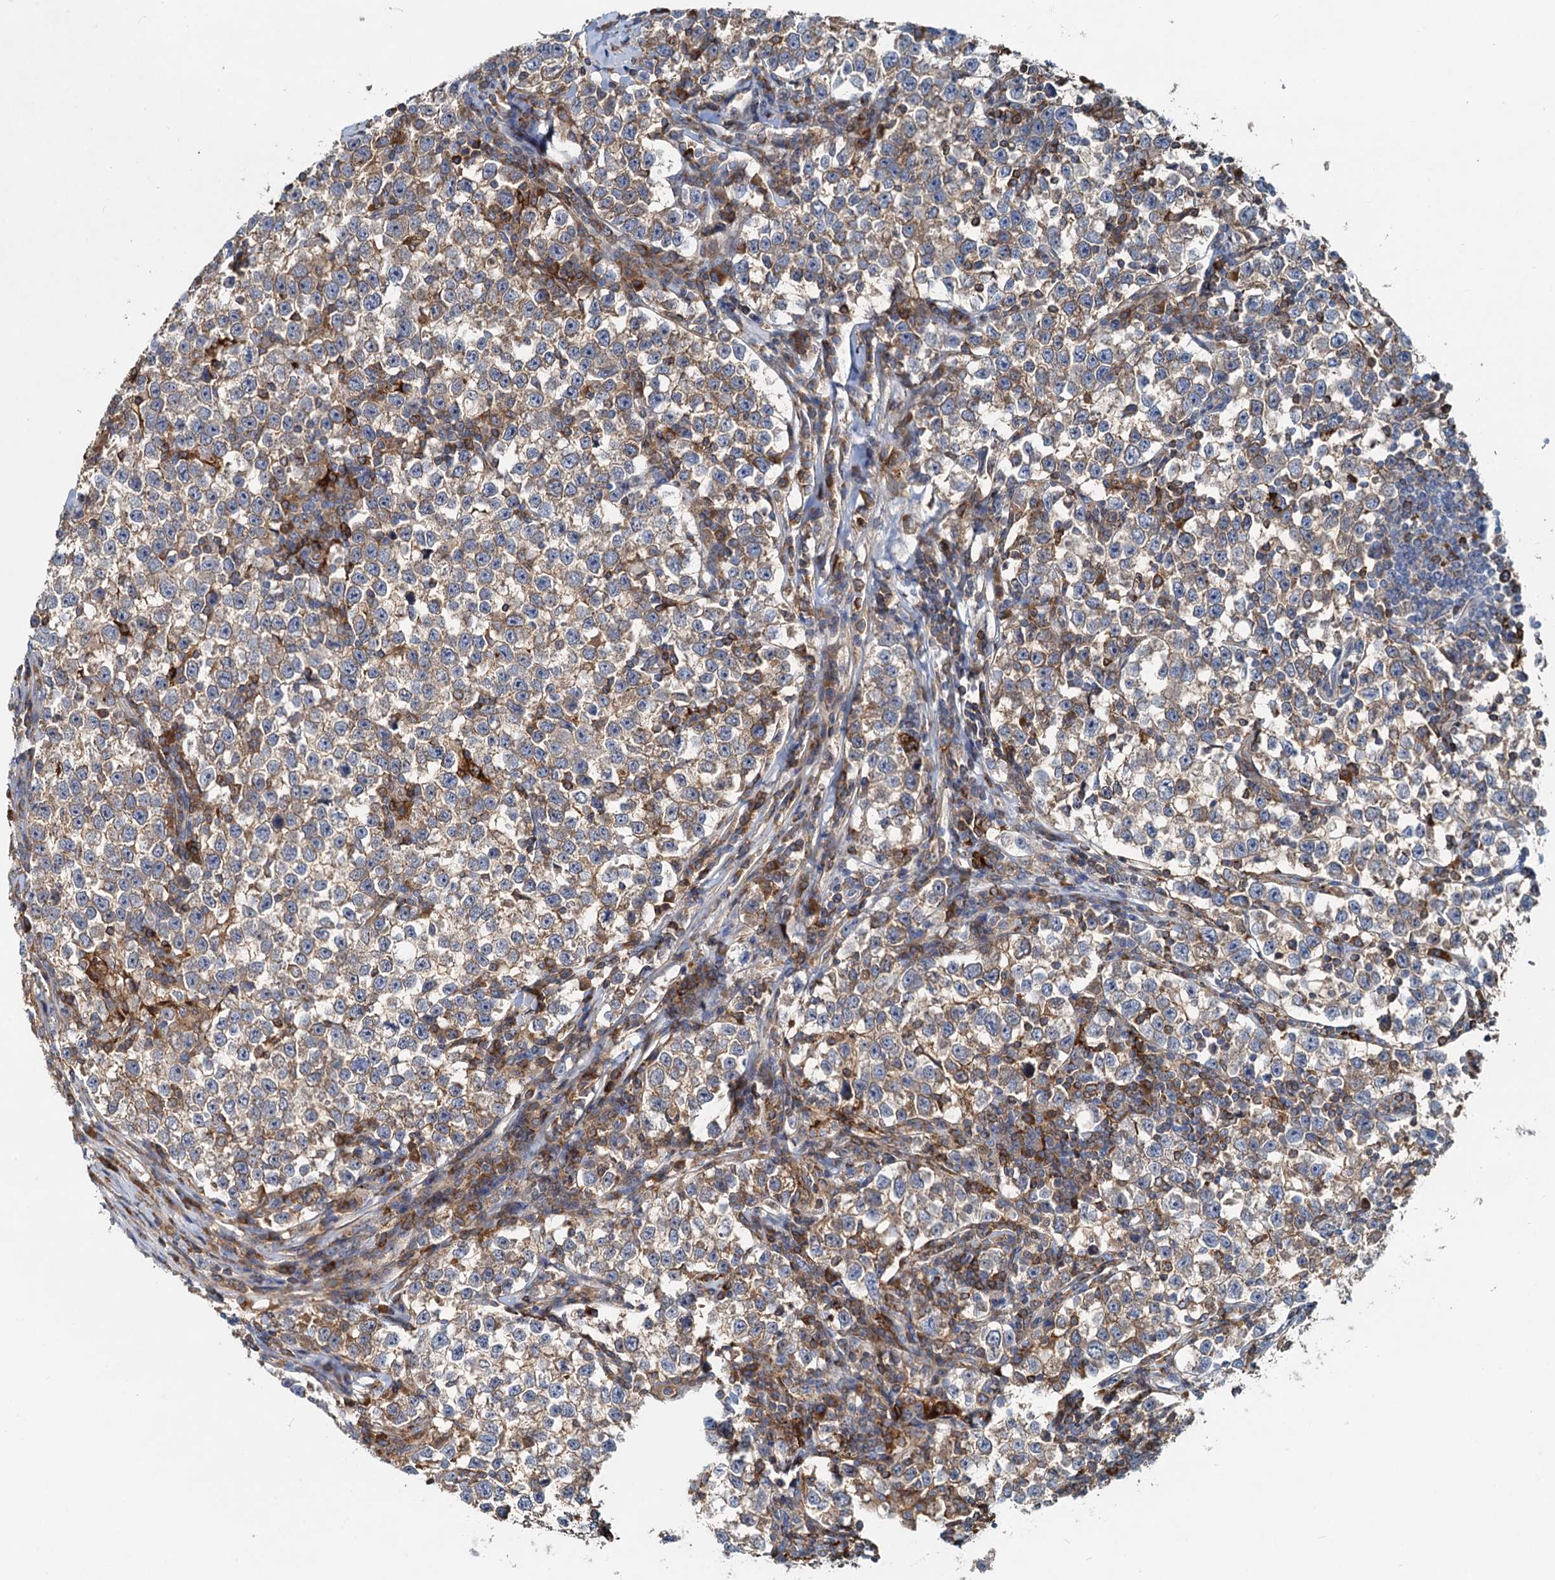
{"staining": {"intensity": "weak", "quantity": ">75%", "location": "cytoplasmic/membranous"}, "tissue": "testis cancer", "cell_type": "Tumor cells", "image_type": "cancer", "snomed": [{"axis": "morphology", "description": "Normal tissue, NOS"}, {"axis": "morphology", "description": "Seminoma, NOS"}, {"axis": "topography", "description": "Testis"}], "caption": "Immunohistochemistry (IHC) staining of testis seminoma, which exhibits low levels of weak cytoplasmic/membranous staining in about >75% of tumor cells indicating weak cytoplasmic/membranous protein staining. The staining was performed using DAB (brown) for protein detection and nuclei were counterstained in hematoxylin (blue).", "gene": "LNX2", "patient": {"sex": "male", "age": 43}}